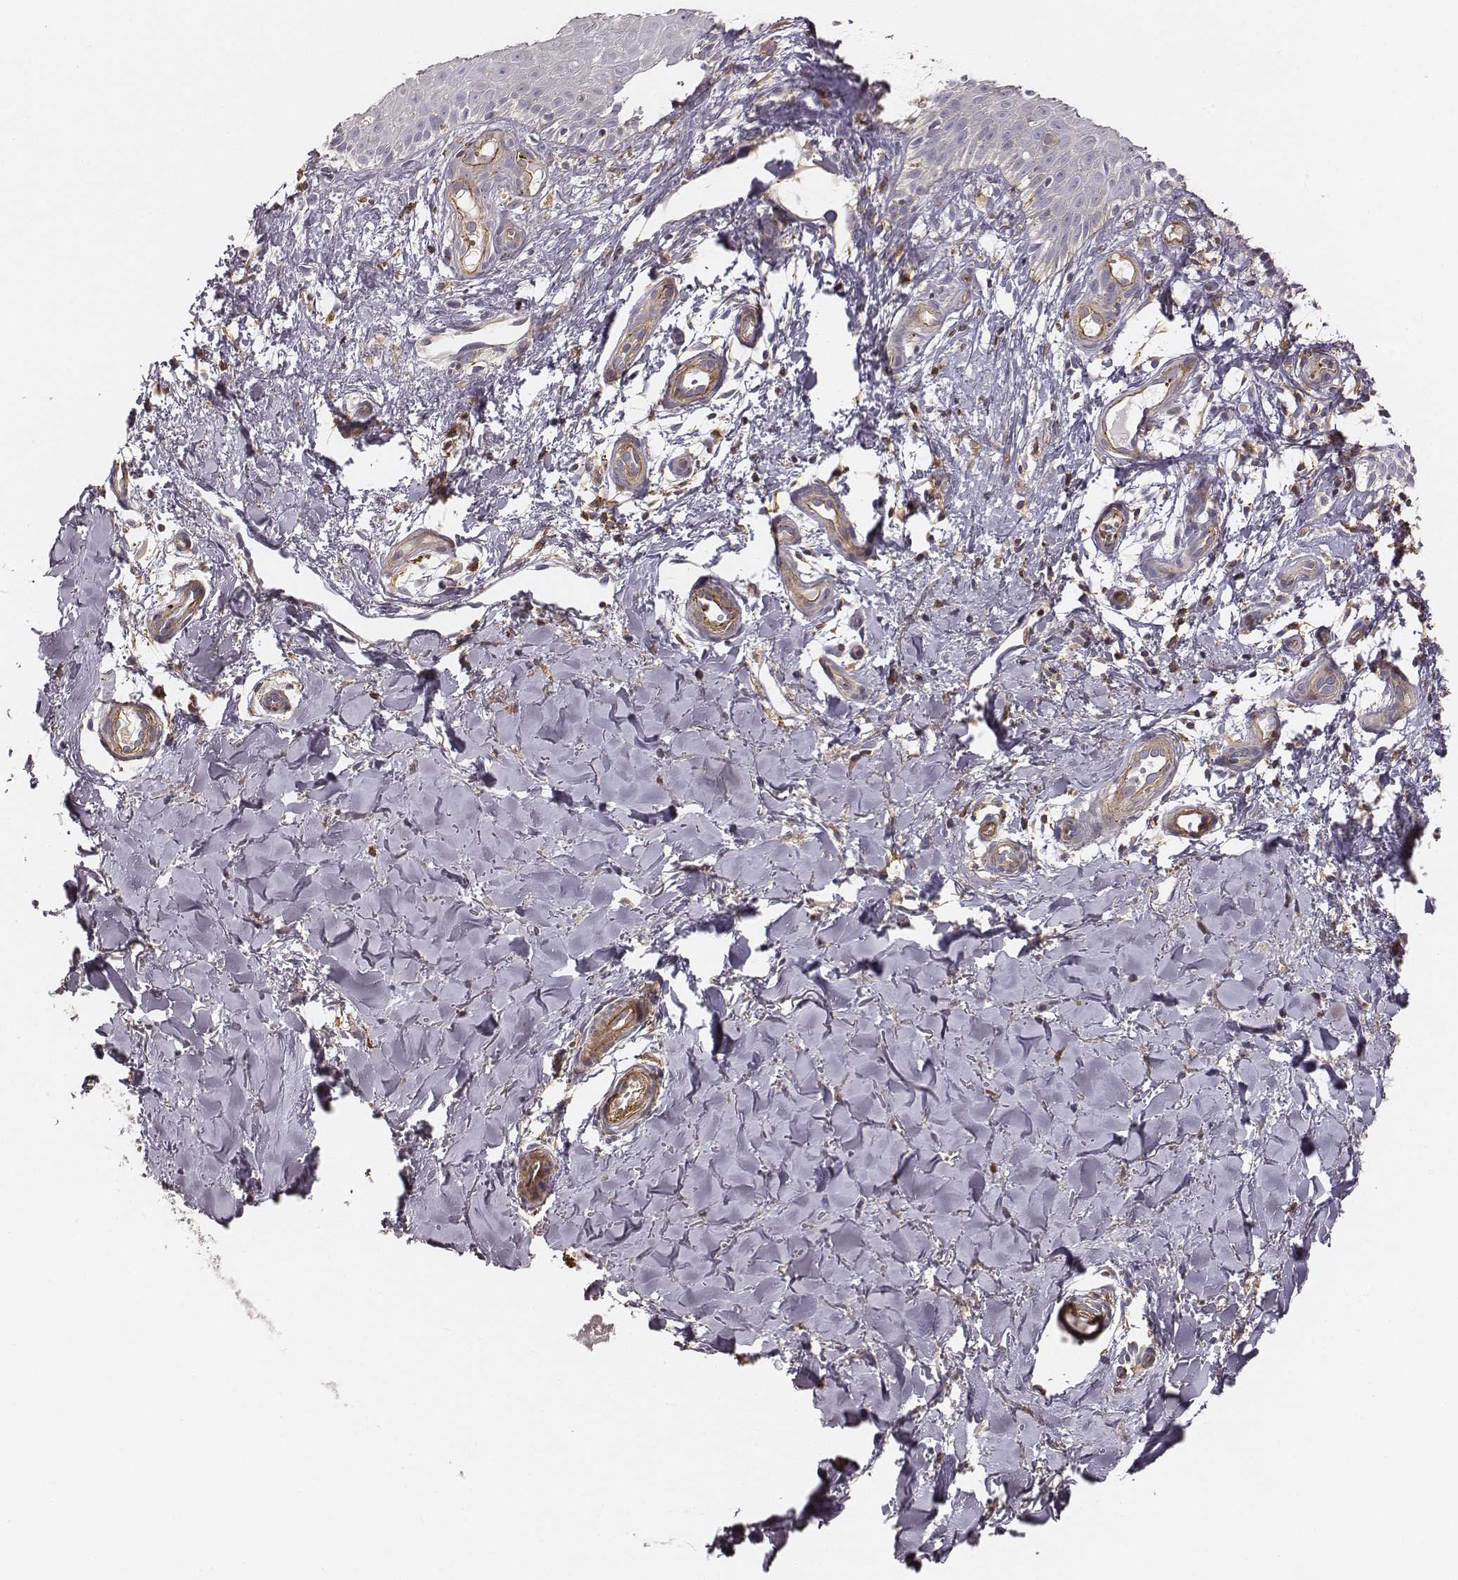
{"staining": {"intensity": "negative", "quantity": "none", "location": "none"}, "tissue": "melanoma", "cell_type": "Tumor cells", "image_type": "cancer", "snomed": [{"axis": "morphology", "description": "Malignant melanoma, NOS"}, {"axis": "topography", "description": "Skin"}], "caption": "Tumor cells show no significant protein staining in malignant melanoma. (Immunohistochemistry, brightfield microscopy, high magnification).", "gene": "ZYX", "patient": {"sex": "female", "age": 53}}